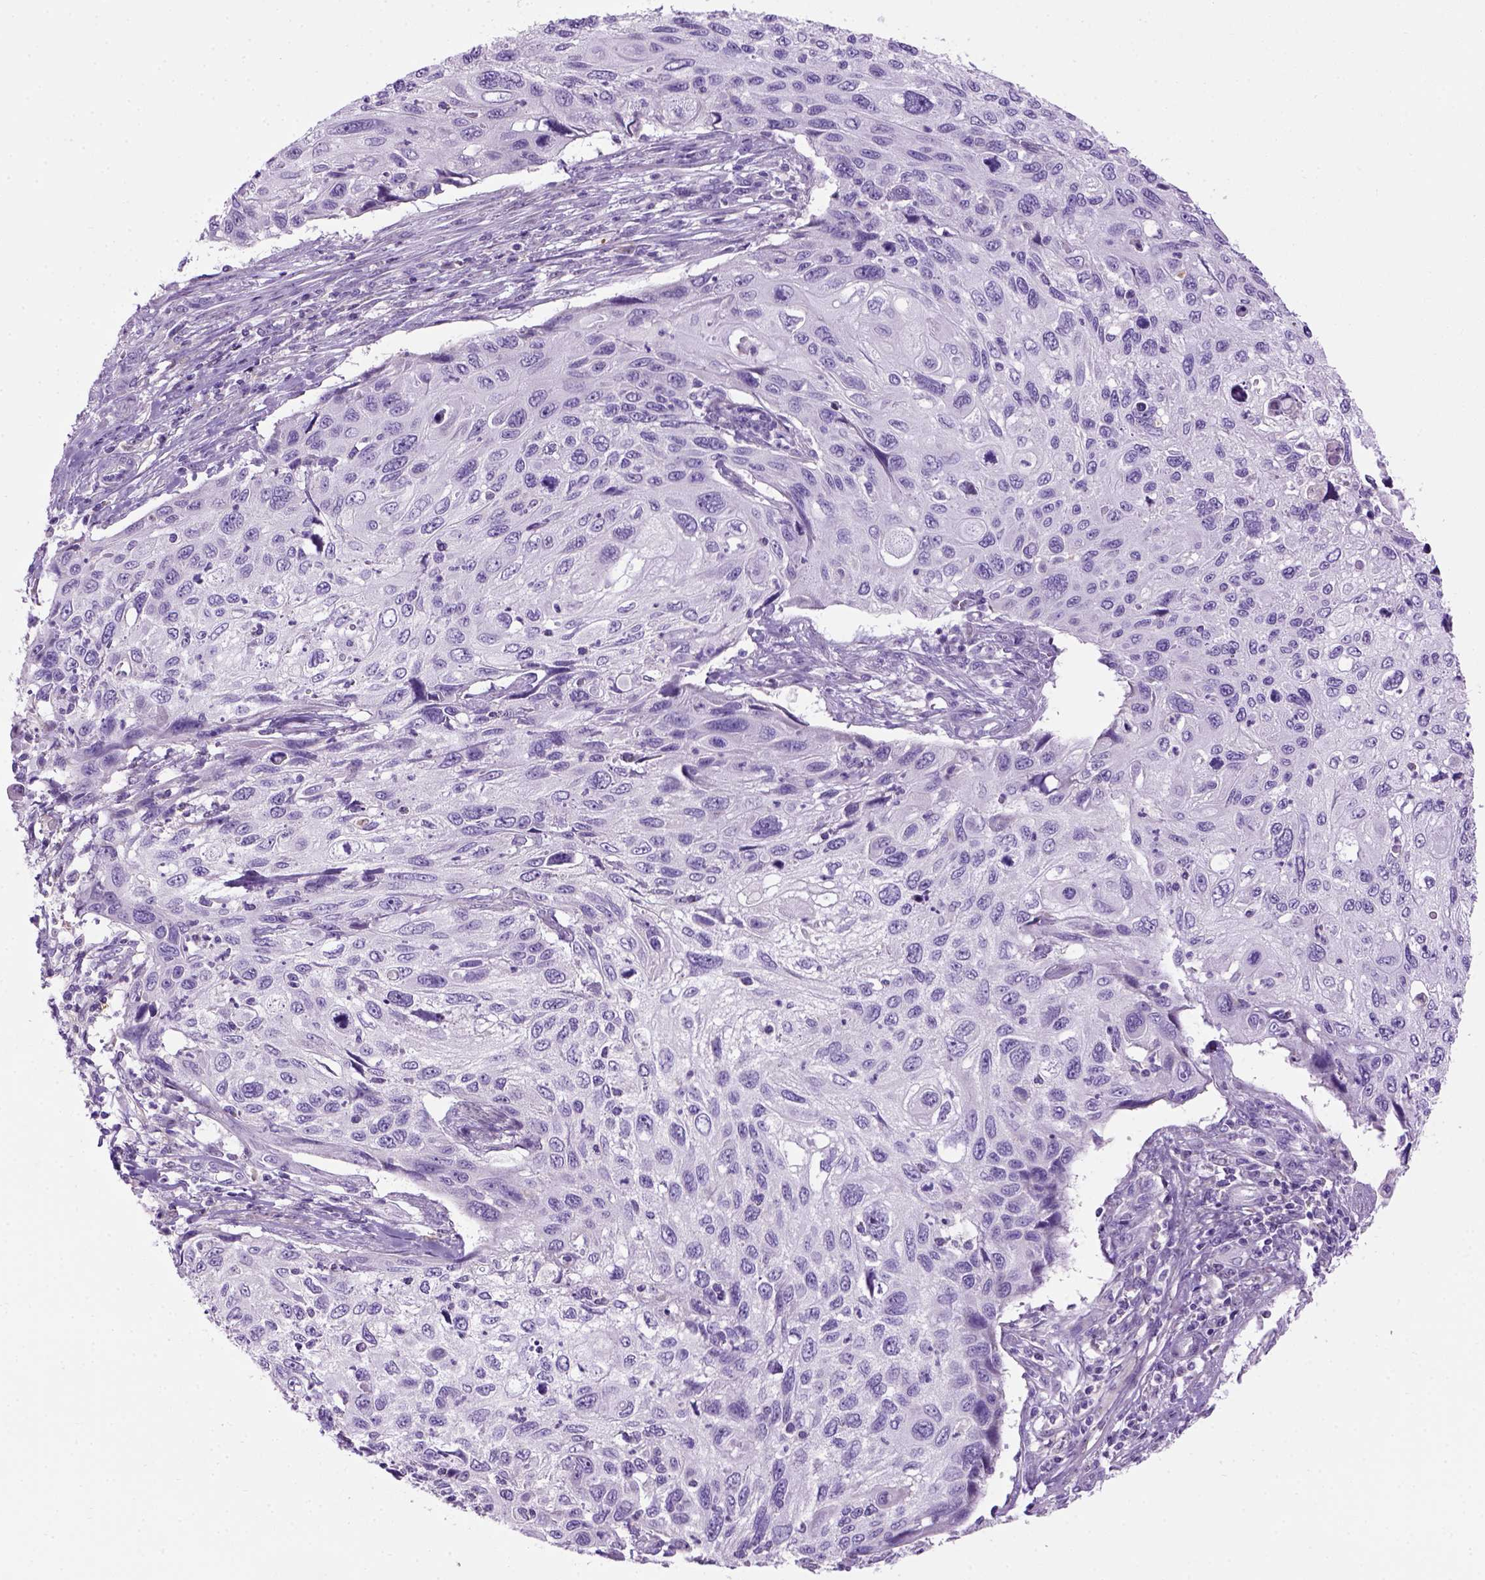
{"staining": {"intensity": "negative", "quantity": "none", "location": "none"}, "tissue": "cervical cancer", "cell_type": "Tumor cells", "image_type": "cancer", "snomed": [{"axis": "morphology", "description": "Squamous cell carcinoma, NOS"}, {"axis": "topography", "description": "Cervix"}], "caption": "A high-resolution micrograph shows immunohistochemistry staining of squamous cell carcinoma (cervical), which exhibits no significant expression in tumor cells.", "gene": "GABRB2", "patient": {"sex": "female", "age": 70}}